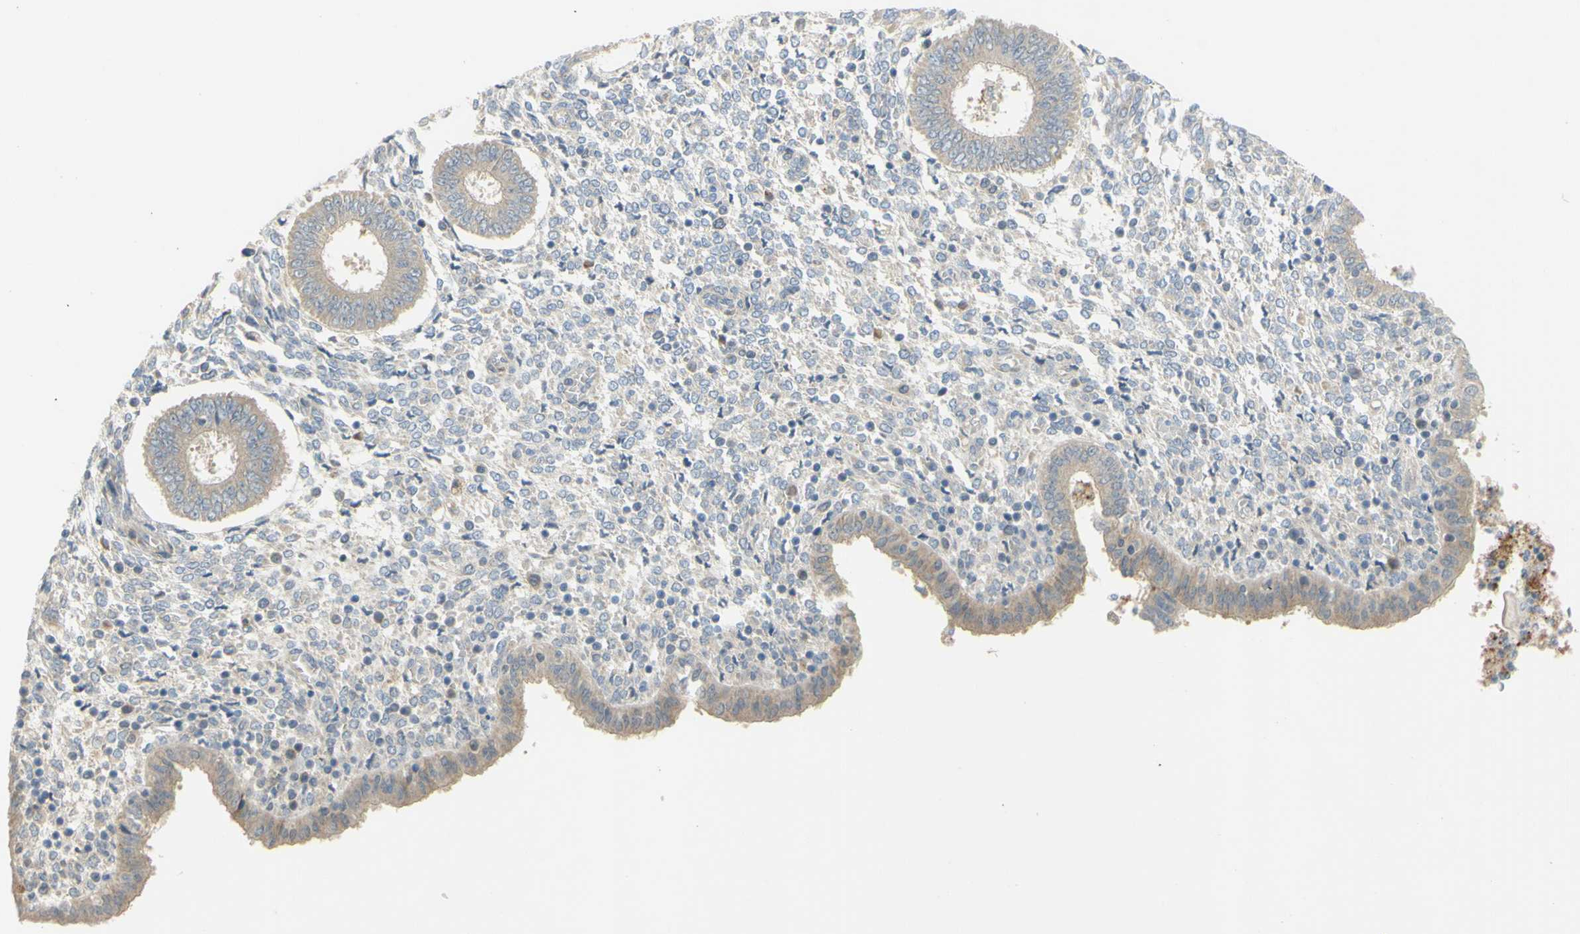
{"staining": {"intensity": "negative", "quantity": "none", "location": "none"}, "tissue": "endometrium", "cell_type": "Cells in endometrial stroma", "image_type": "normal", "snomed": [{"axis": "morphology", "description": "Normal tissue, NOS"}, {"axis": "topography", "description": "Endometrium"}], "caption": "High magnification brightfield microscopy of unremarkable endometrium stained with DAB (3,3'-diaminobenzidine) (brown) and counterstained with hematoxylin (blue): cells in endometrial stroma show no significant positivity.", "gene": "CCNB2", "patient": {"sex": "female", "age": 35}}